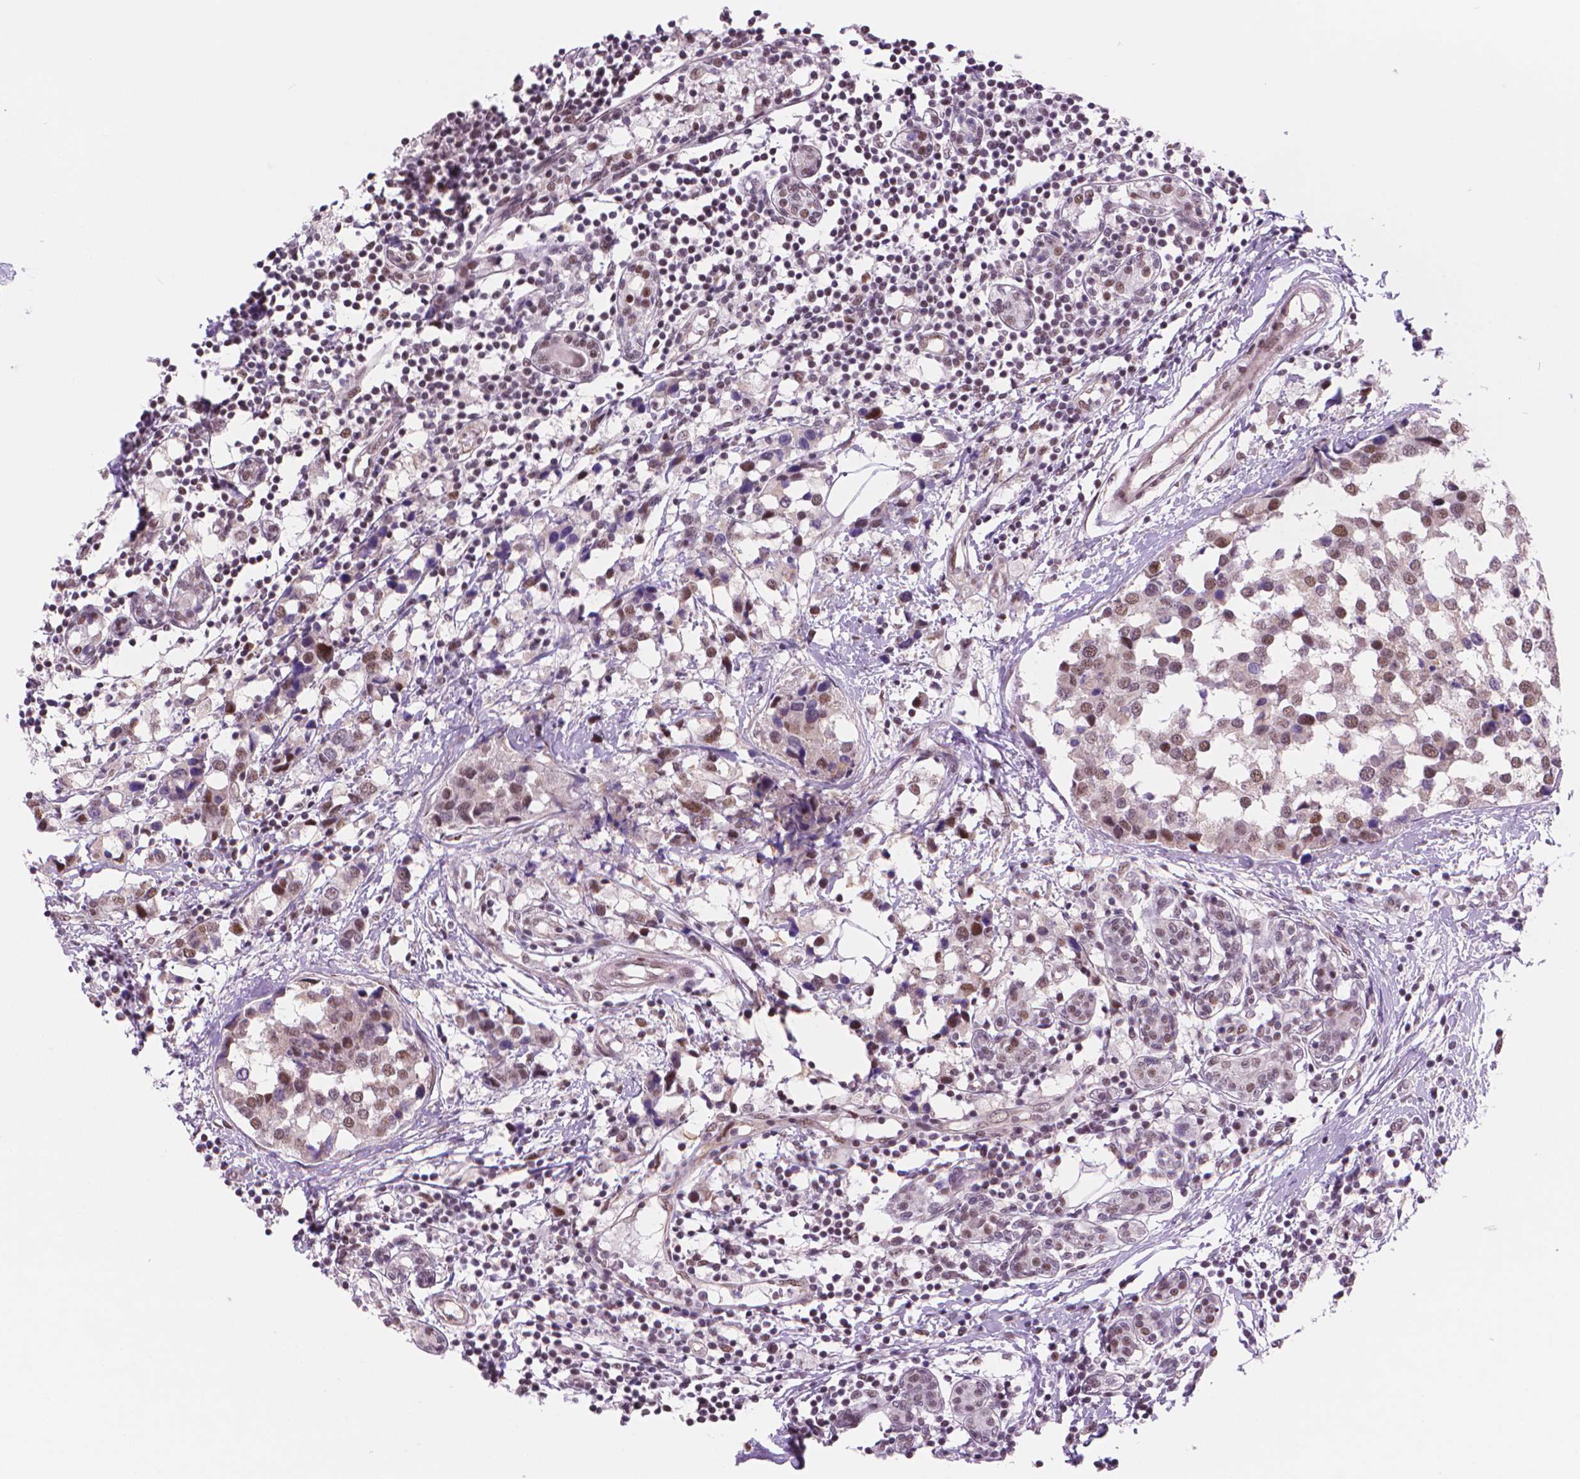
{"staining": {"intensity": "moderate", "quantity": "25%-75%", "location": "nuclear"}, "tissue": "breast cancer", "cell_type": "Tumor cells", "image_type": "cancer", "snomed": [{"axis": "morphology", "description": "Lobular carcinoma"}, {"axis": "topography", "description": "Breast"}], "caption": "Tumor cells display medium levels of moderate nuclear expression in approximately 25%-75% of cells in human breast lobular carcinoma.", "gene": "POLR3D", "patient": {"sex": "female", "age": 59}}